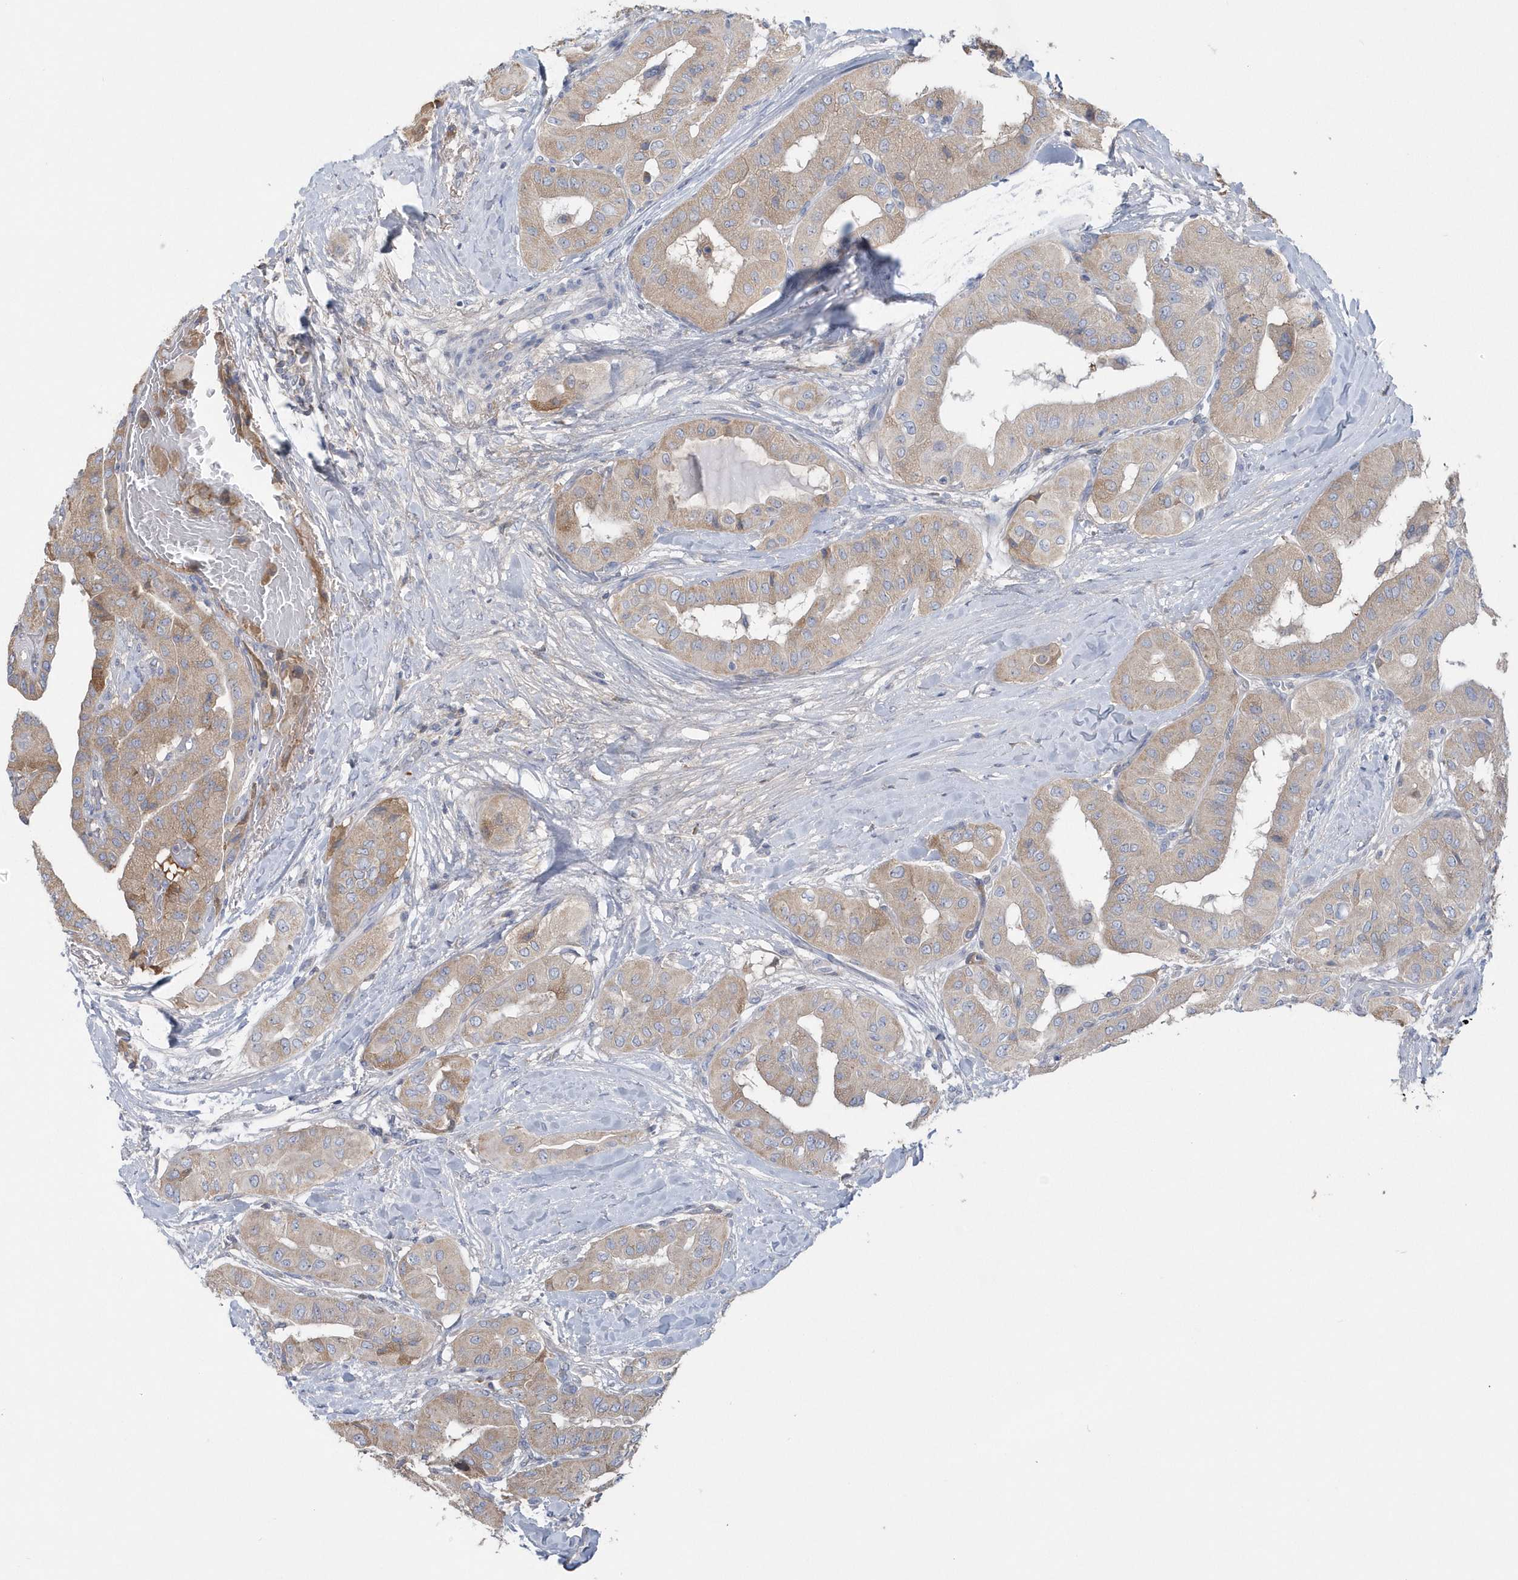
{"staining": {"intensity": "weak", "quantity": "25%-75%", "location": "cytoplasmic/membranous"}, "tissue": "thyroid cancer", "cell_type": "Tumor cells", "image_type": "cancer", "snomed": [{"axis": "morphology", "description": "Papillary adenocarcinoma, NOS"}, {"axis": "topography", "description": "Thyroid gland"}], "caption": "A low amount of weak cytoplasmic/membranous positivity is present in about 25%-75% of tumor cells in thyroid cancer tissue.", "gene": "SPATA18", "patient": {"sex": "female", "age": 59}}